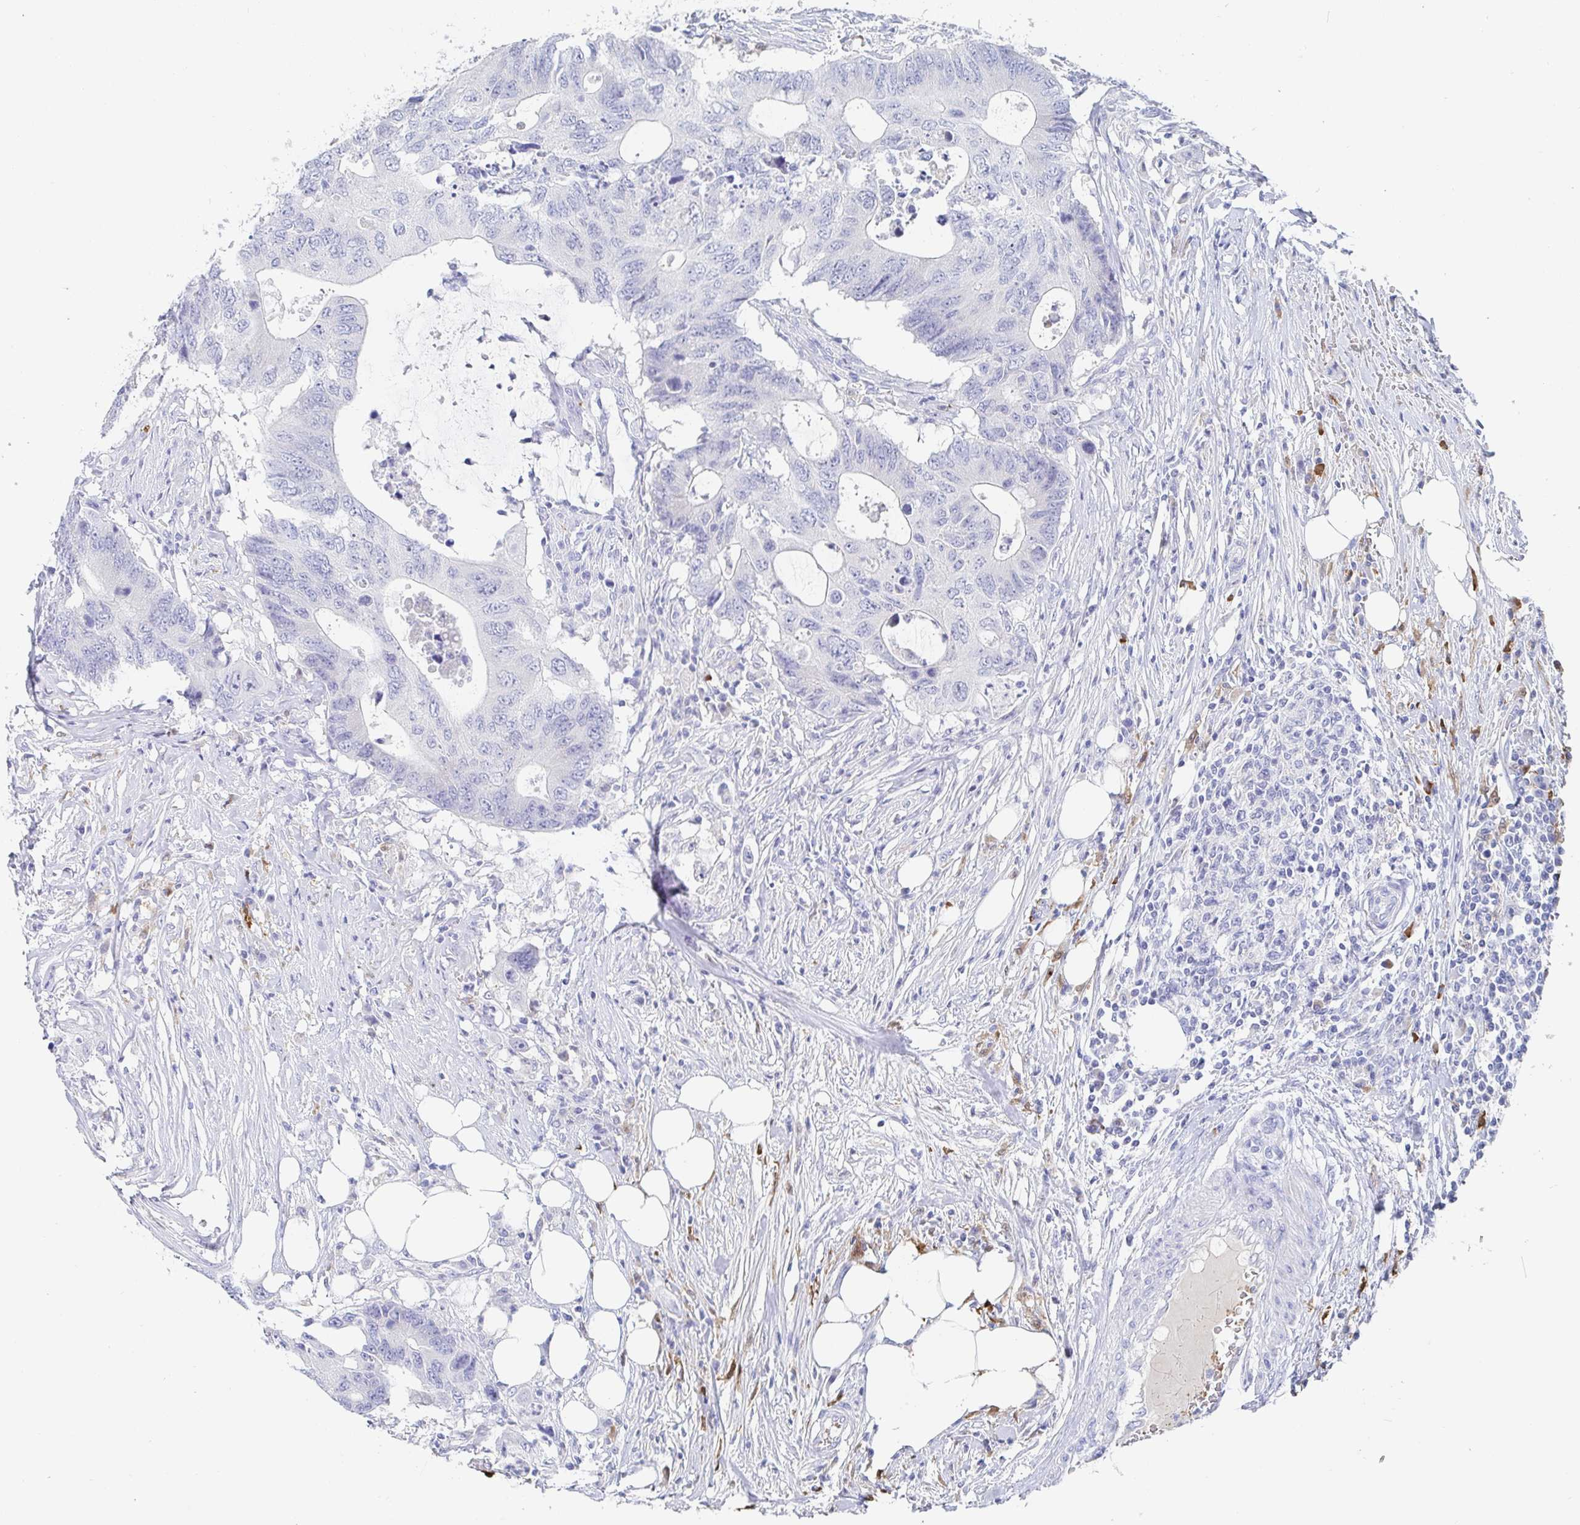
{"staining": {"intensity": "negative", "quantity": "none", "location": "none"}, "tissue": "colorectal cancer", "cell_type": "Tumor cells", "image_type": "cancer", "snomed": [{"axis": "morphology", "description": "Adenocarcinoma, NOS"}, {"axis": "topography", "description": "Colon"}], "caption": "Photomicrograph shows no protein staining in tumor cells of colorectal cancer (adenocarcinoma) tissue.", "gene": "OR2A4", "patient": {"sex": "male", "age": 71}}